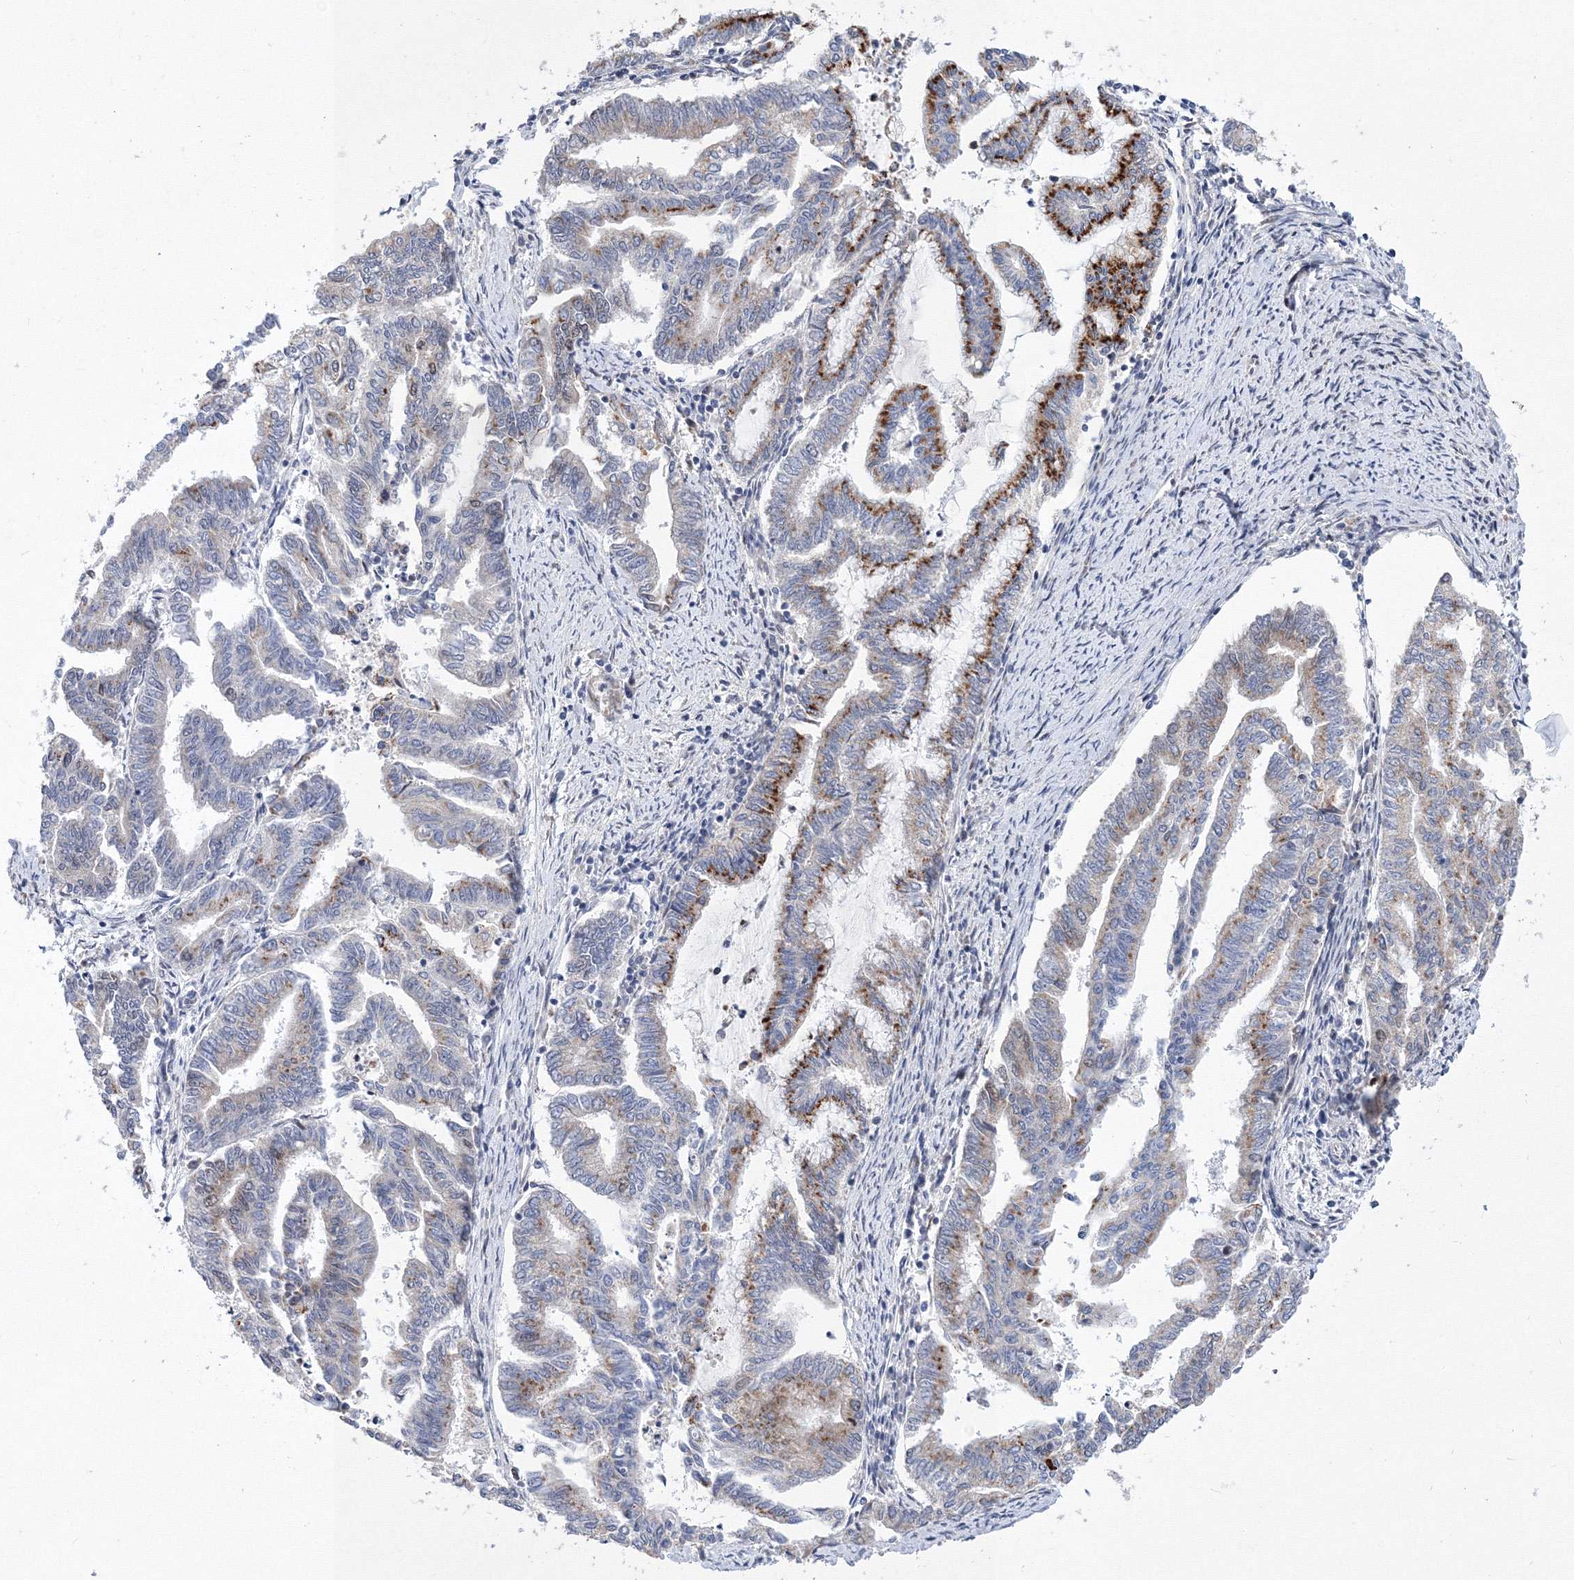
{"staining": {"intensity": "strong", "quantity": "25%-75%", "location": "cytoplasmic/membranous"}, "tissue": "endometrial cancer", "cell_type": "Tumor cells", "image_type": "cancer", "snomed": [{"axis": "morphology", "description": "Adenocarcinoma, NOS"}, {"axis": "topography", "description": "Endometrium"}], "caption": "A photomicrograph of endometrial cancer (adenocarcinoma) stained for a protein displays strong cytoplasmic/membranous brown staining in tumor cells.", "gene": "GPN1", "patient": {"sex": "female", "age": 79}}